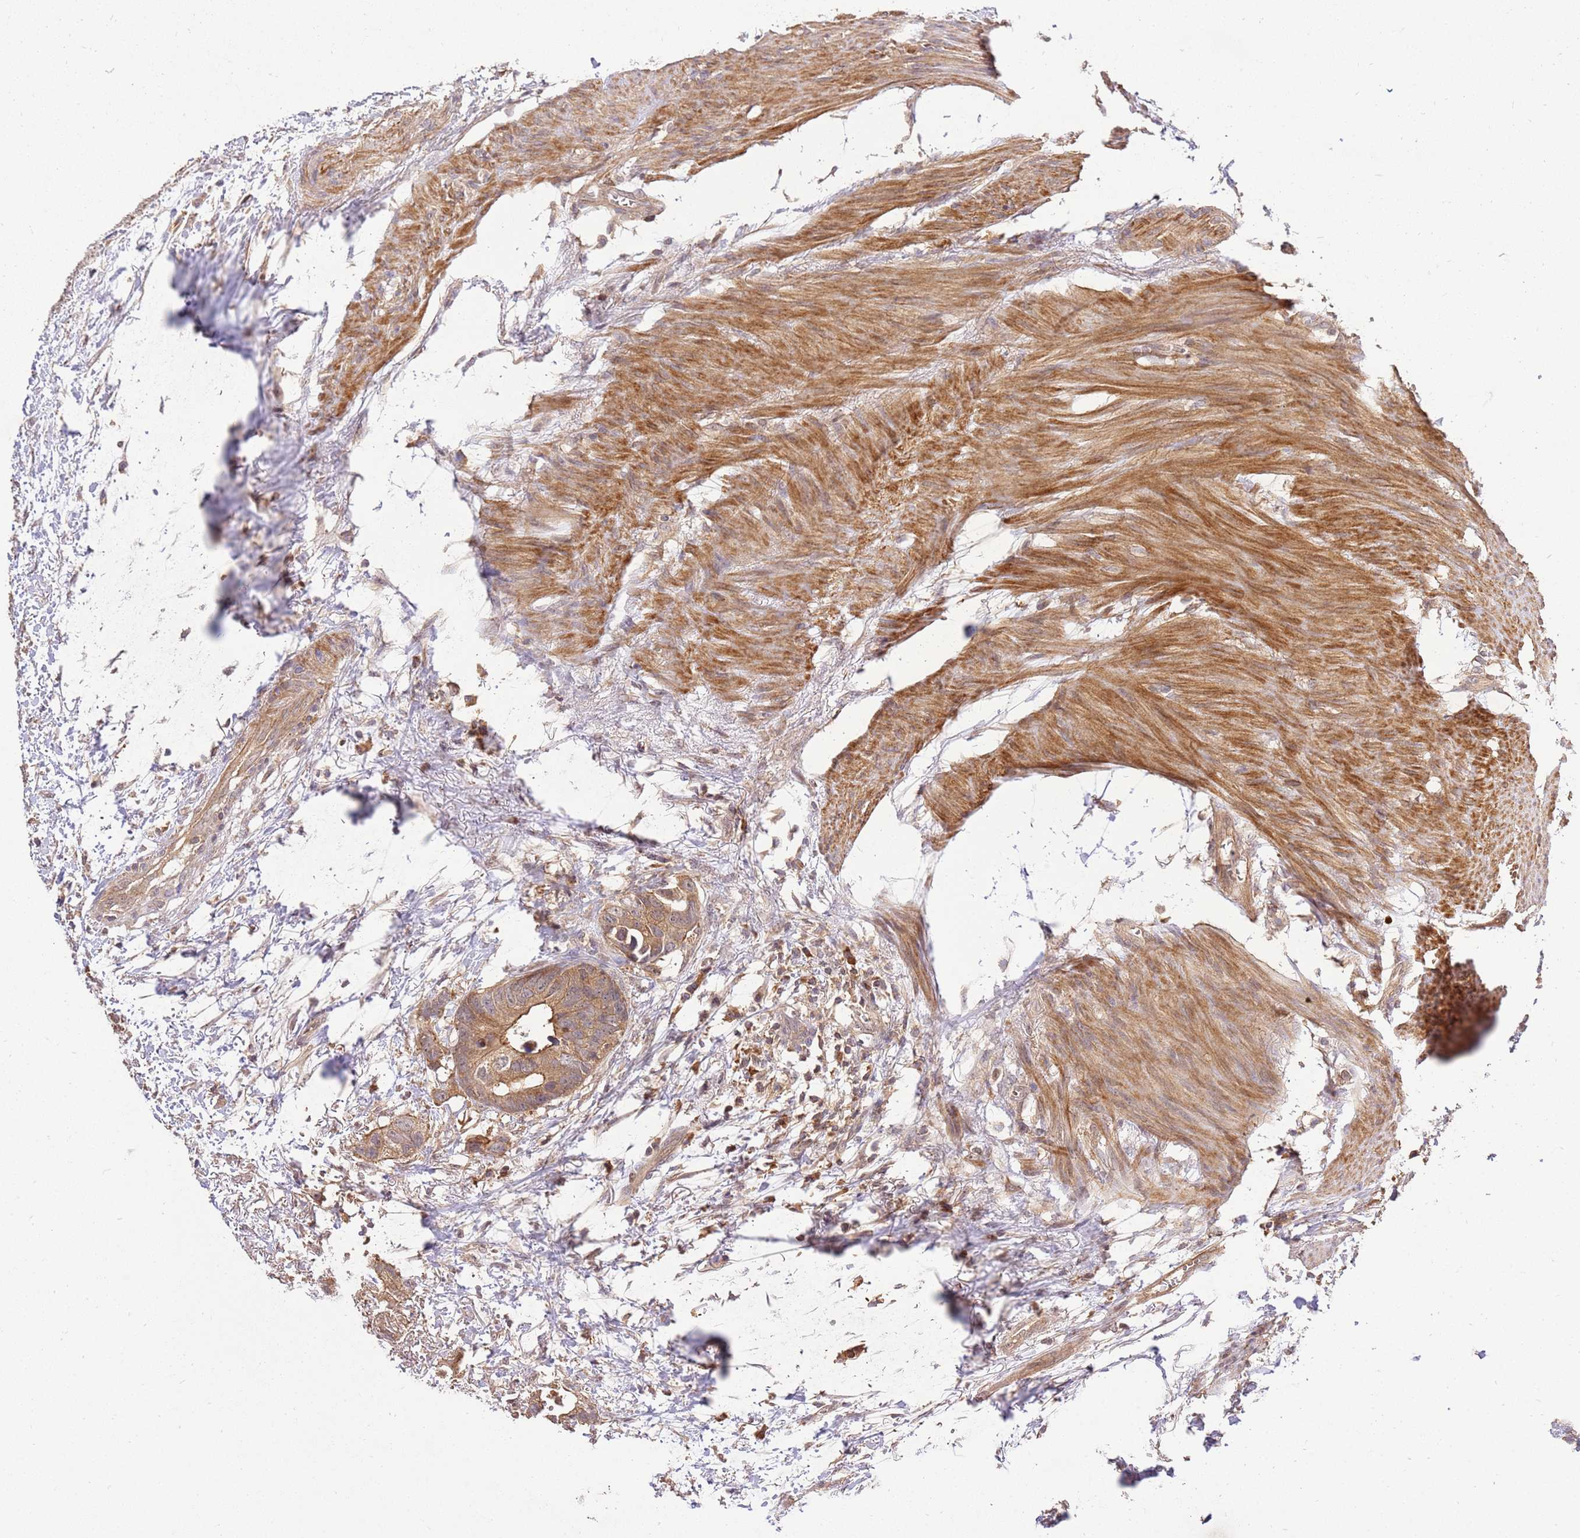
{"staining": {"intensity": "moderate", "quantity": ">75%", "location": "cytoplasmic/membranous"}, "tissue": "colorectal cancer", "cell_type": "Tumor cells", "image_type": "cancer", "snomed": [{"axis": "morphology", "description": "Adenocarcinoma, NOS"}, {"axis": "topography", "description": "Colon"}], "caption": "DAB (3,3'-diaminobenzidine) immunohistochemical staining of human adenocarcinoma (colorectal) shows moderate cytoplasmic/membranous protein positivity in approximately >75% of tumor cells.", "gene": "GAREM1", "patient": {"sex": "female", "age": 57}}